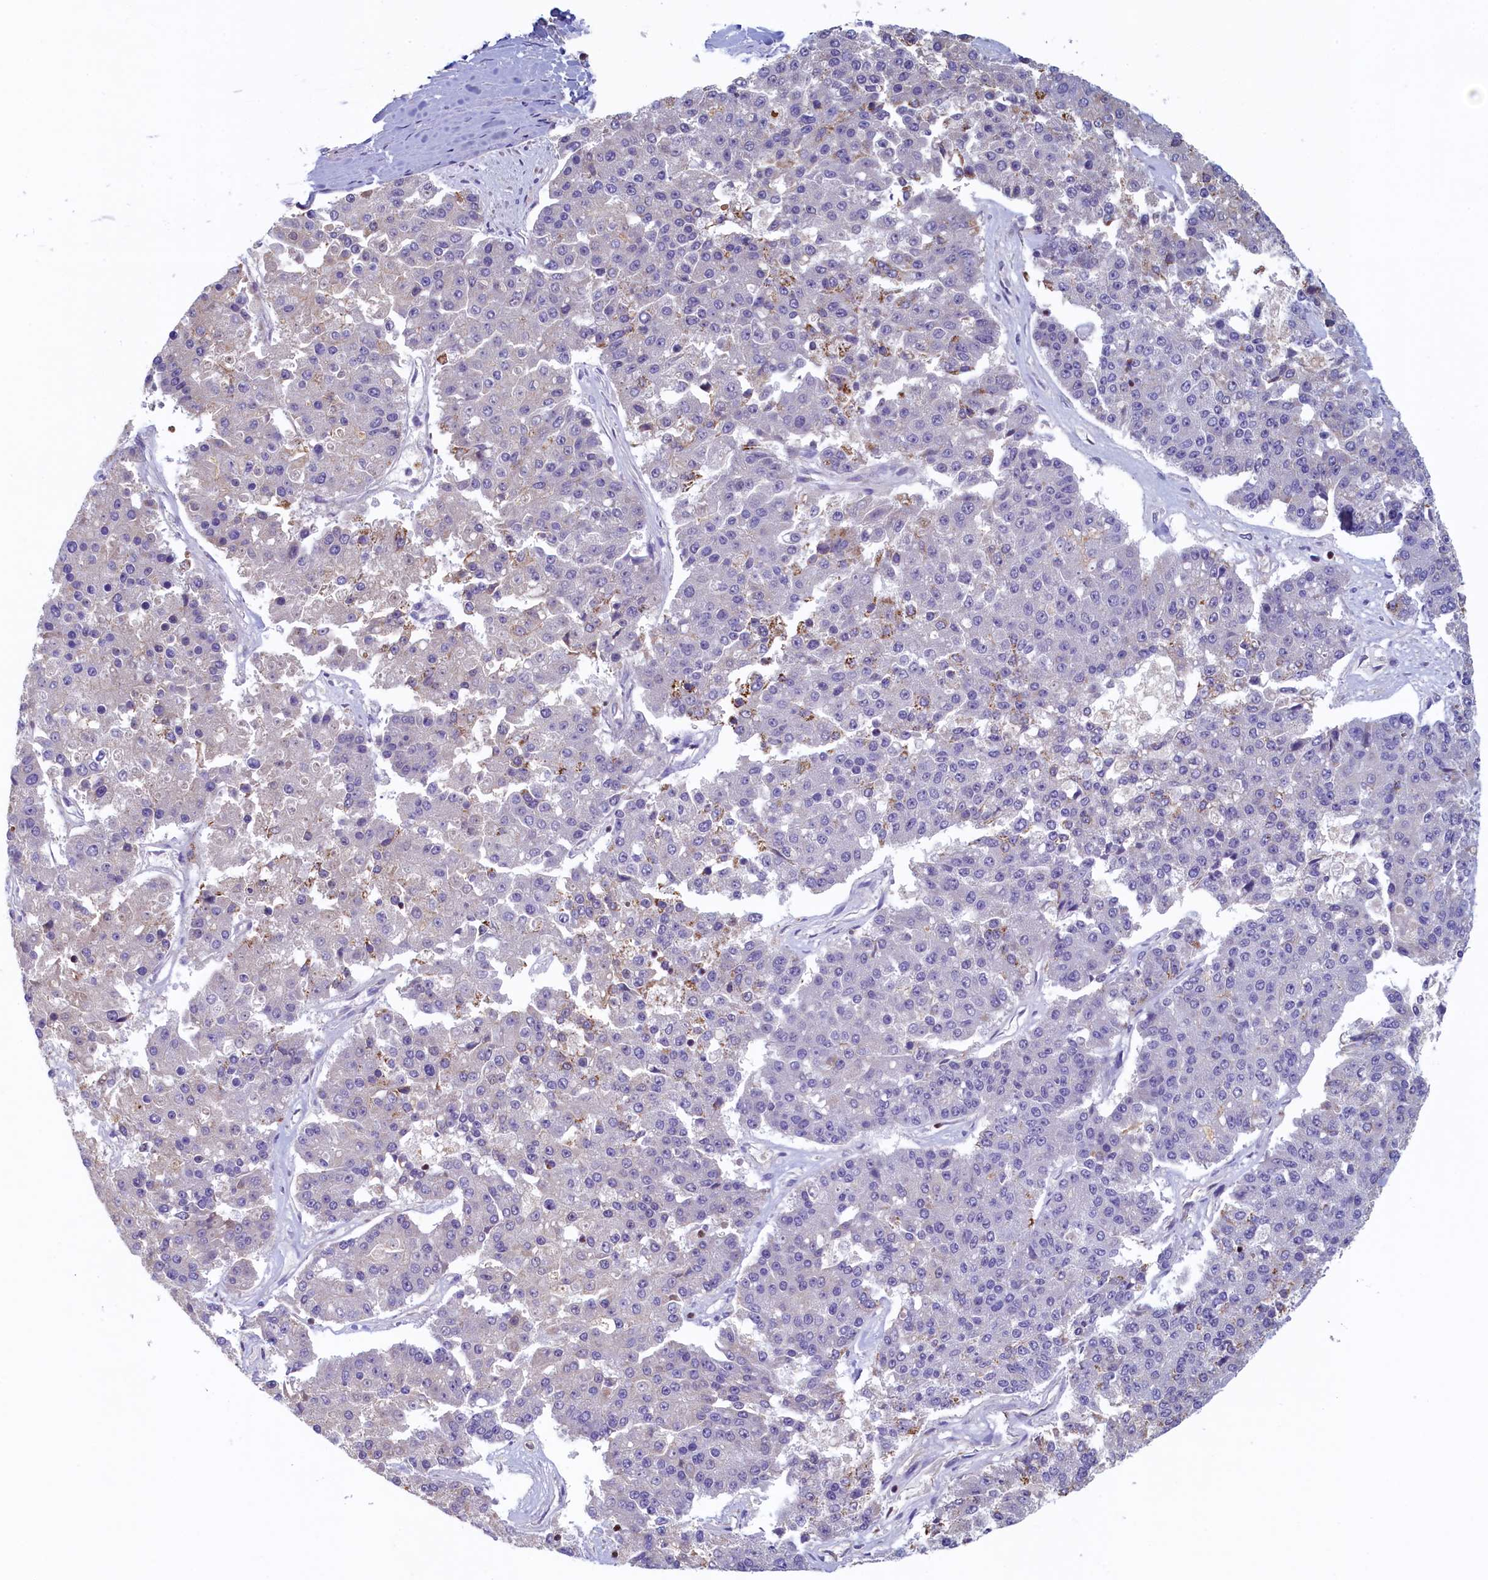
{"staining": {"intensity": "weak", "quantity": "<25%", "location": "cytoplasmic/membranous"}, "tissue": "pancreatic cancer", "cell_type": "Tumor cells", "image_type": "cancer", "snomed": [{"axis": "morphology", "description": "Adenocarcinoma, NOS"}, {"axis": "topography", "description": "Pancreas"}], "caption": "IHC of adenocarcinoma (pancreatic) exhibits no positivity in tumor cells.", "gene": "TRAF3IP3", "patient": {"sex": "male", "age": 50}}